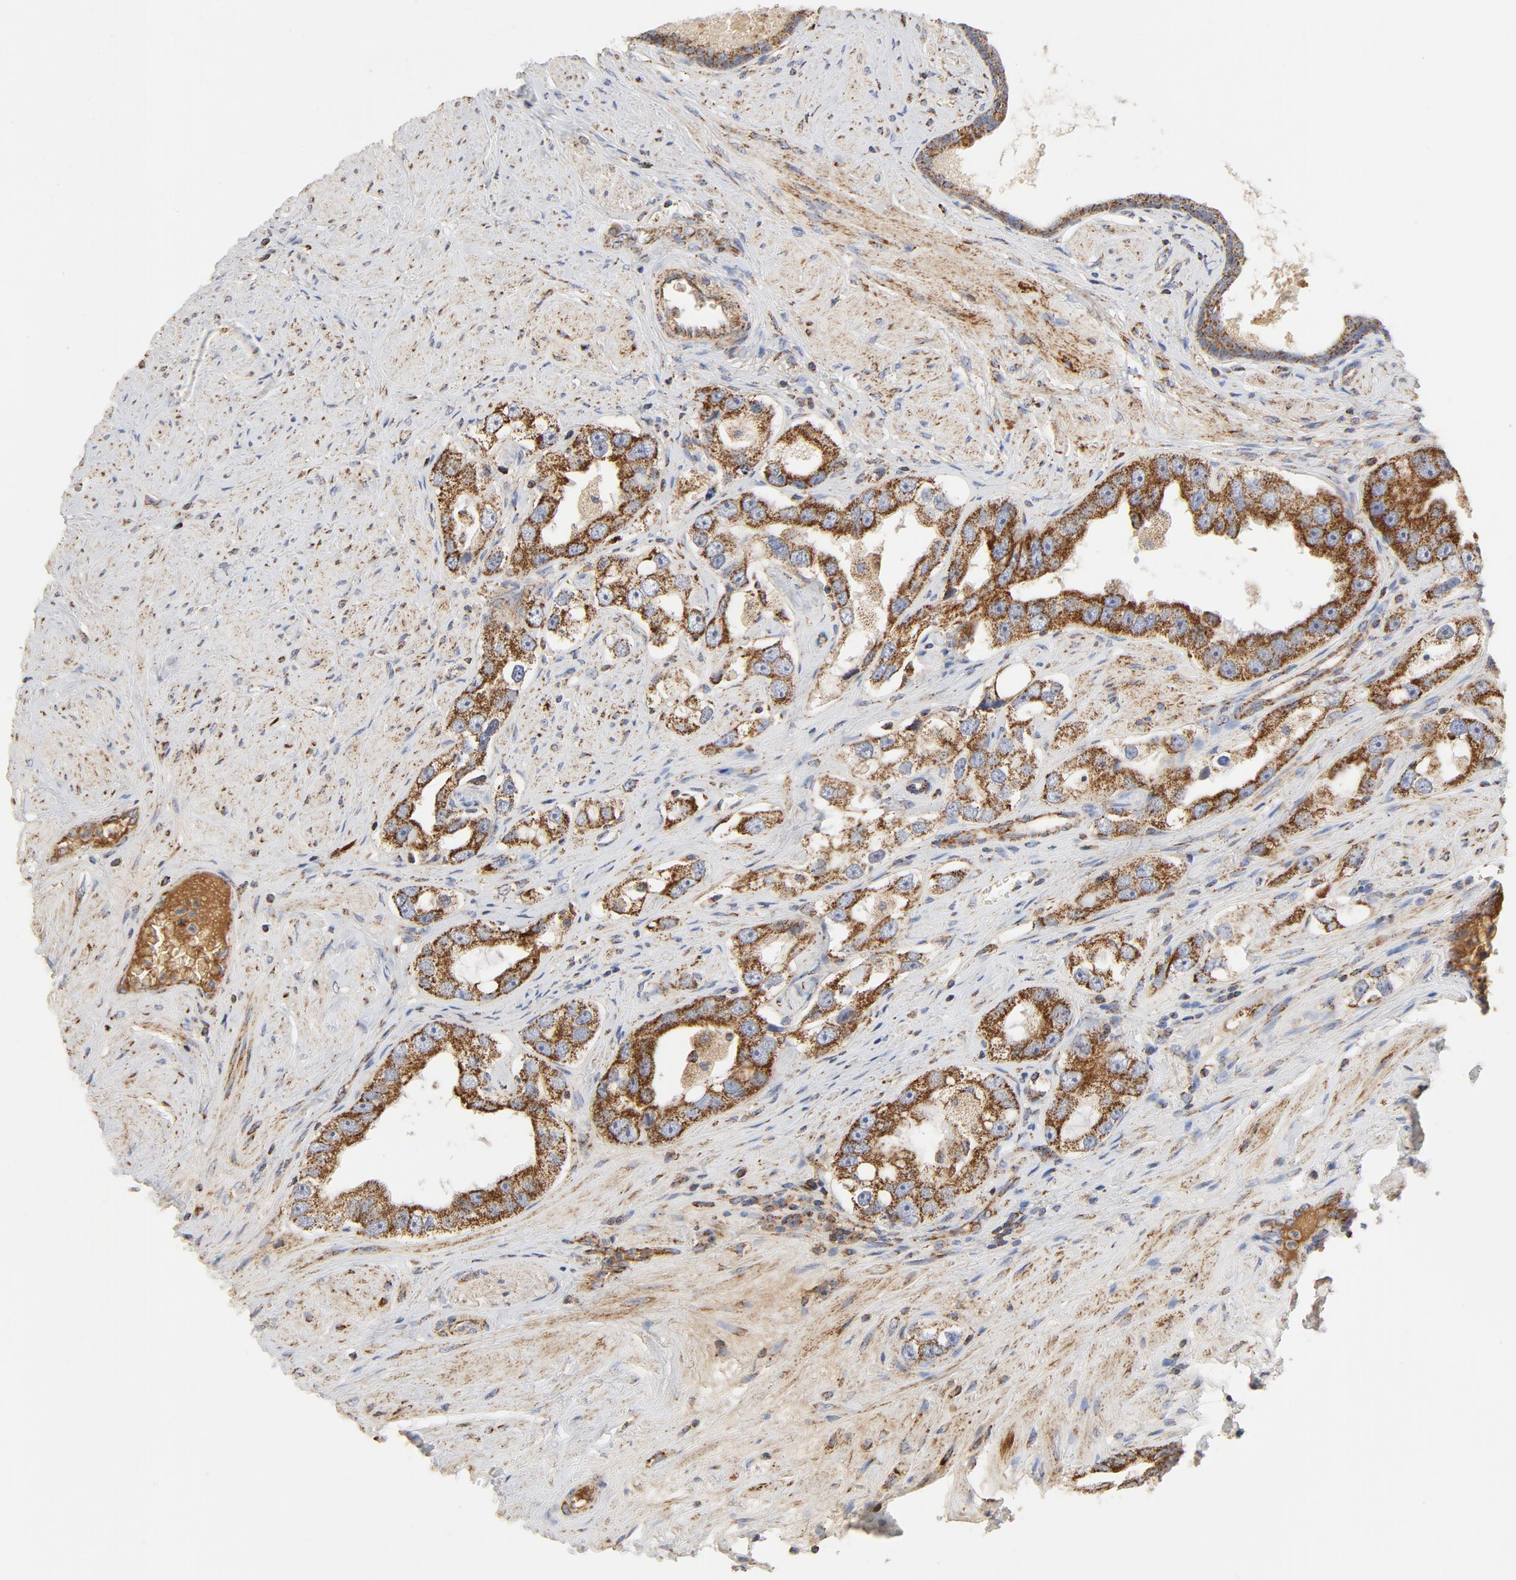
{"staining": {"intensity": "strong", "quantity": ">75%", "location": "cytoplasmic/membranous"}, "tissue": "prostate cancer", "cell_type": "Tumor cells", "image_type": "cancer", "snomed": [{"axis": "morphology", "description": "Adenocarcinoma, High grade"}, {"axis": "topography", "description": "Prostate"}], "caption": "Immunohistochemistry (IHC) staining of prostate cancer, which demonstrates high levels of strong cytoplasmic/membranous expression in about >75% of tumor cells indicating strong cytoplasmic/membranous protein staining. The staining was performed using DAB (brown) for protein detection and nuclei were counterstained in hematoxylin (blue).", "gene": "PCNX4", "patient": {"sex": "male", "age": 63}}